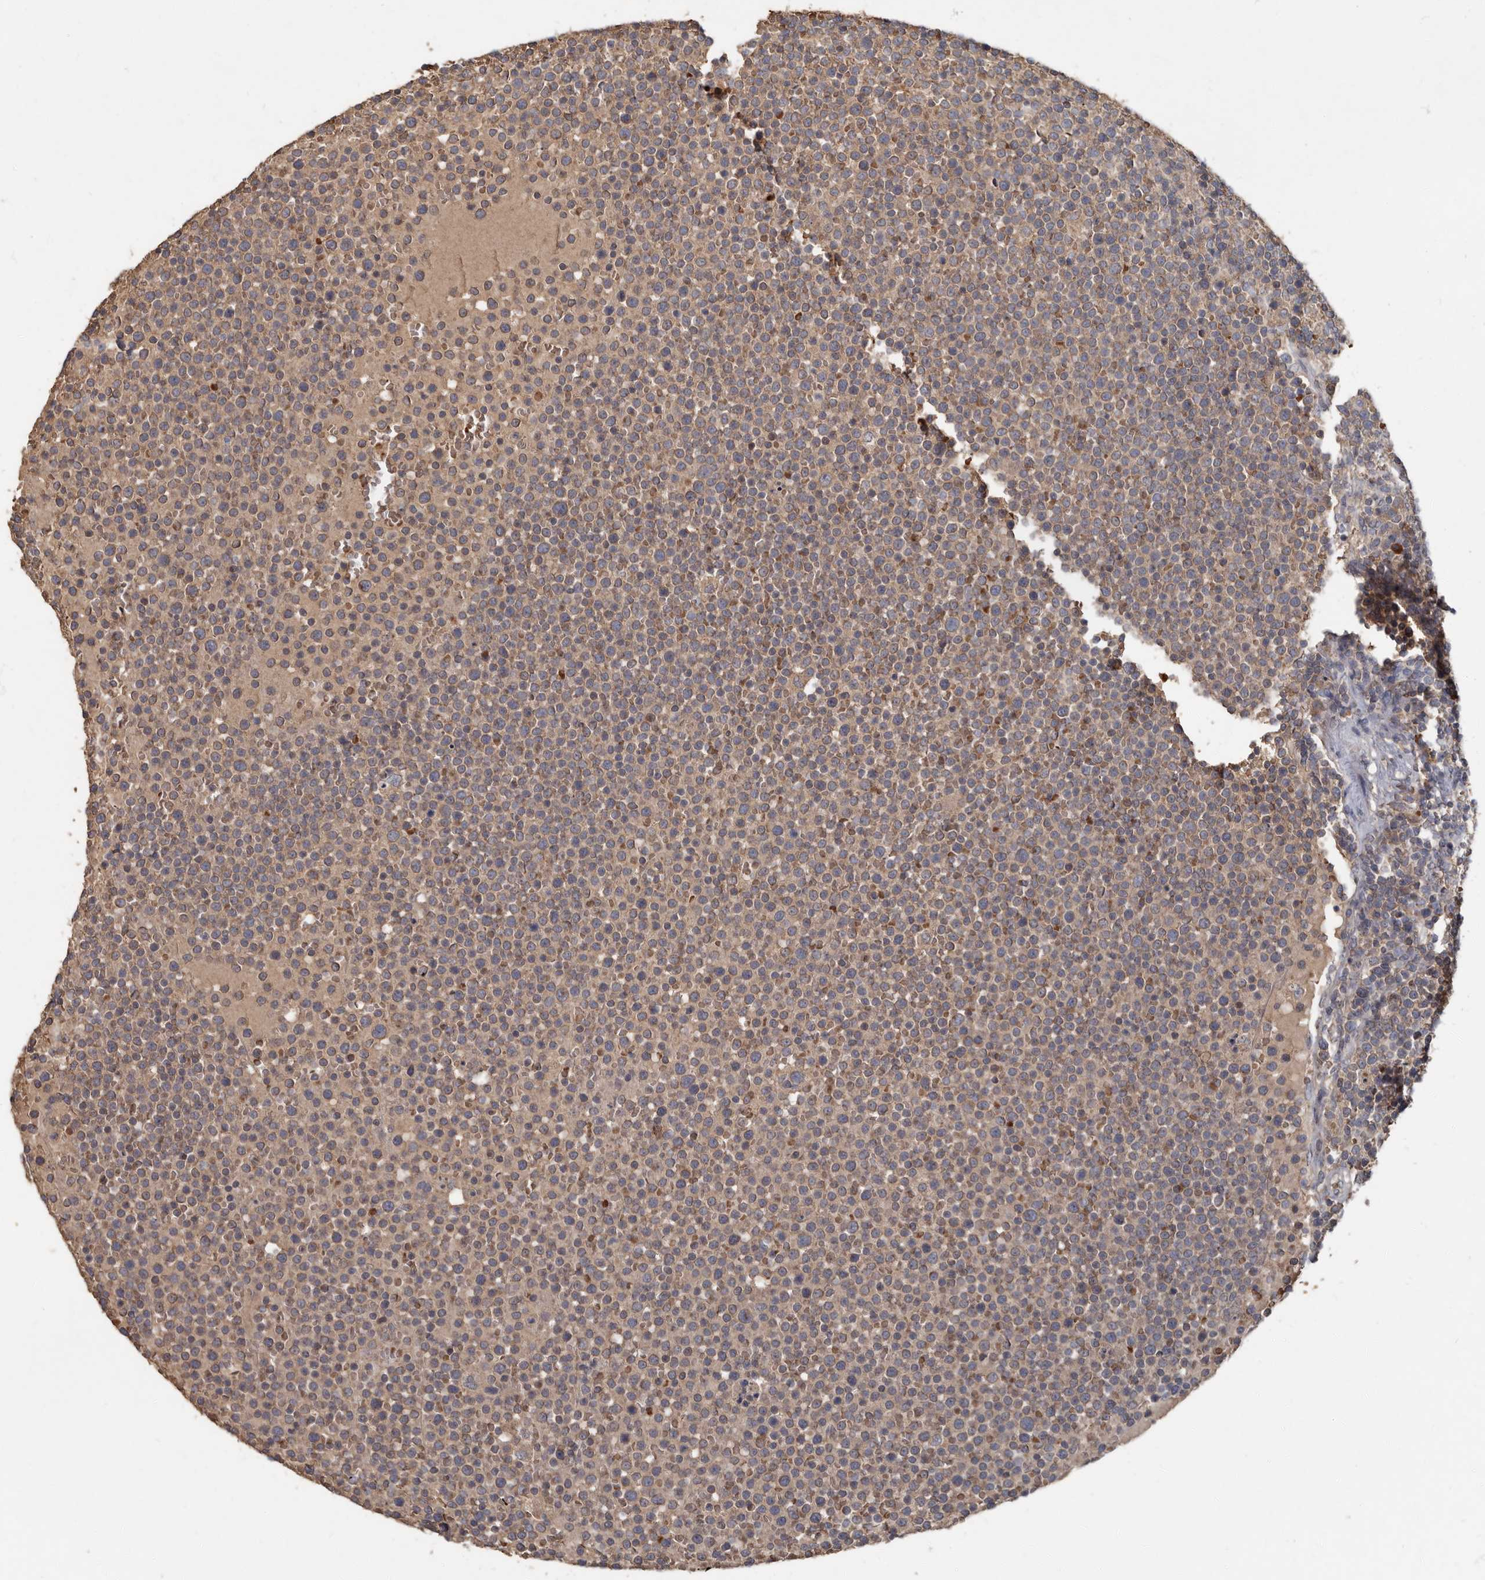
{"staining": {"intensity": "moderate", "quantity": "<25%", "location": "cytoplasmic/membranous"}, "tissue": "lymphoma", "cell_type": "Tumor cells", "image_type": "cancer", "snomed": [{"axis": "morphology", "description": "Malignant lymphoma, non-Hodgkin's type, High grade"}, {"axis": "topography", "description": "Lymph node"}], "caption": "Immunohistochemical staining of lymphoma reveals low levels of moderate cytoplasmic/membranous protein positivity in about <25% of tumor cells.", "gene": "KIF26B", "patient": {"sex": "male", "age": 61}}